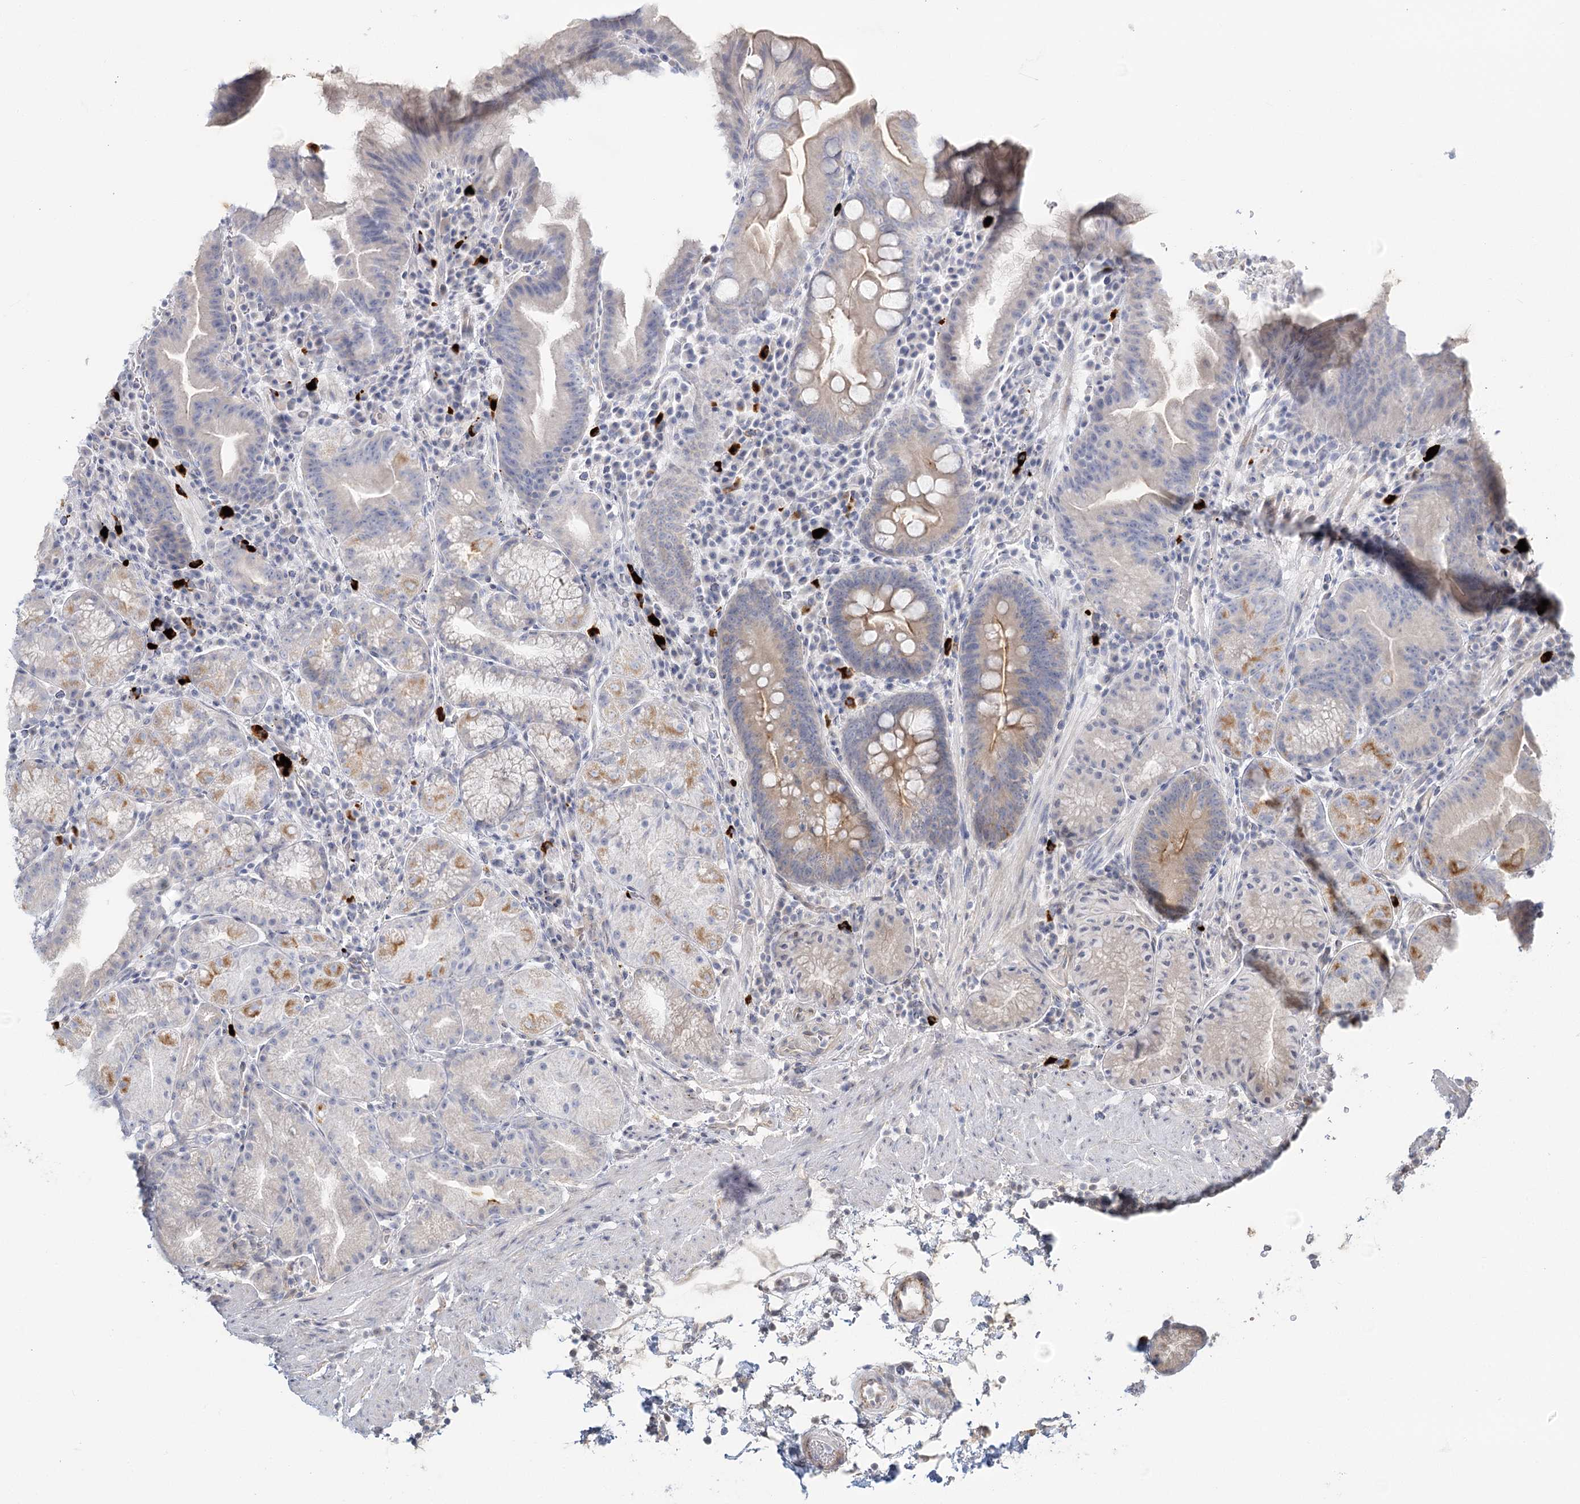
{"staining": {"intensity": "moderate", "quantity": "<25%", "location": "cytoplasmic/membranous"}, "tissue": "stomach", "cell_type": "Glandular cells", "image_type": "normal", "snomed": [{"axis": "morphology", "description": "Normal tissue, NOS"}, {"axis": "morphology", "description": "Inflammation, NOS"}, {"axis": "topography", "description": "Stomach"}], "caption": "High-magnification brightfield microscopy of normal stomach stained with DAB (brown) and counterstained with hematoxylin (blue). glandular cells exhibit moderate cytoplasmic/membranous staining is appreciated in approximately<25% of cells.", "gene": "GUCY2C", "patient": {"sex": "male", "age": 79}}